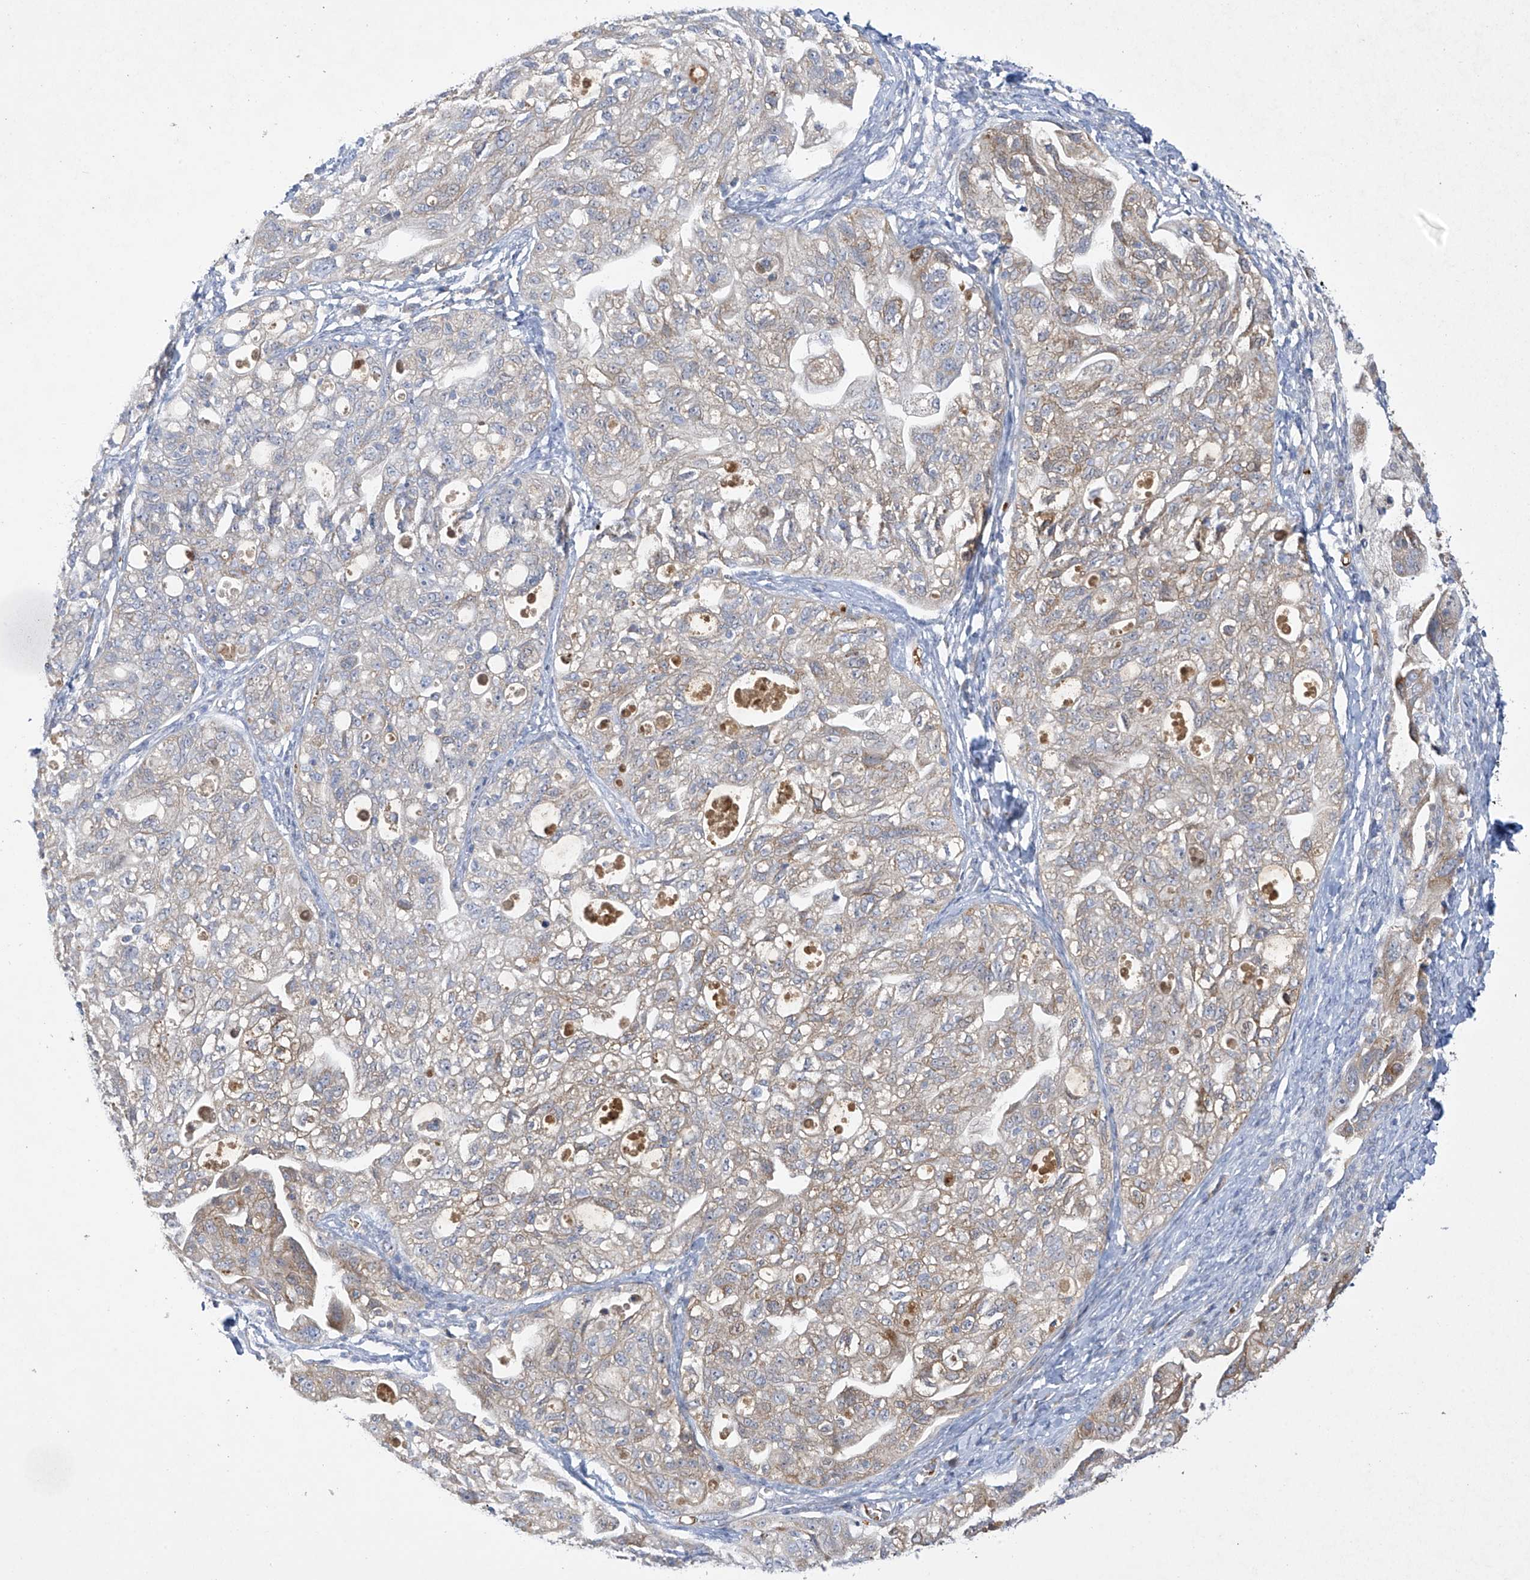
{"staining": {"intensity": "weak", "quantity": "25%-75%", "location": "cytoplasmic/membranous"}, "tissue": "ovarian cancer", "cell_type": "Tumor cells", "image_type": "cancer", "snomed": [{"axis": "morphology", "description": "Carcinoma, NOS"}, {"axis": "morphology", "description": "Cystadenocarcinoma, serous, NOS"}, {"axis": "topography", "description": "Ovary"}], "caption": "Ovarian carcinoma stained with DAB (3,3'-diaminobenzidine) immunohistochemistry (IHC) displays low levels of weak cytoplasmic/membranous expression in about 25%-75% of tumor cells.", "gene": "METTL18", "patient": {"sex": "female", "age": 69}}